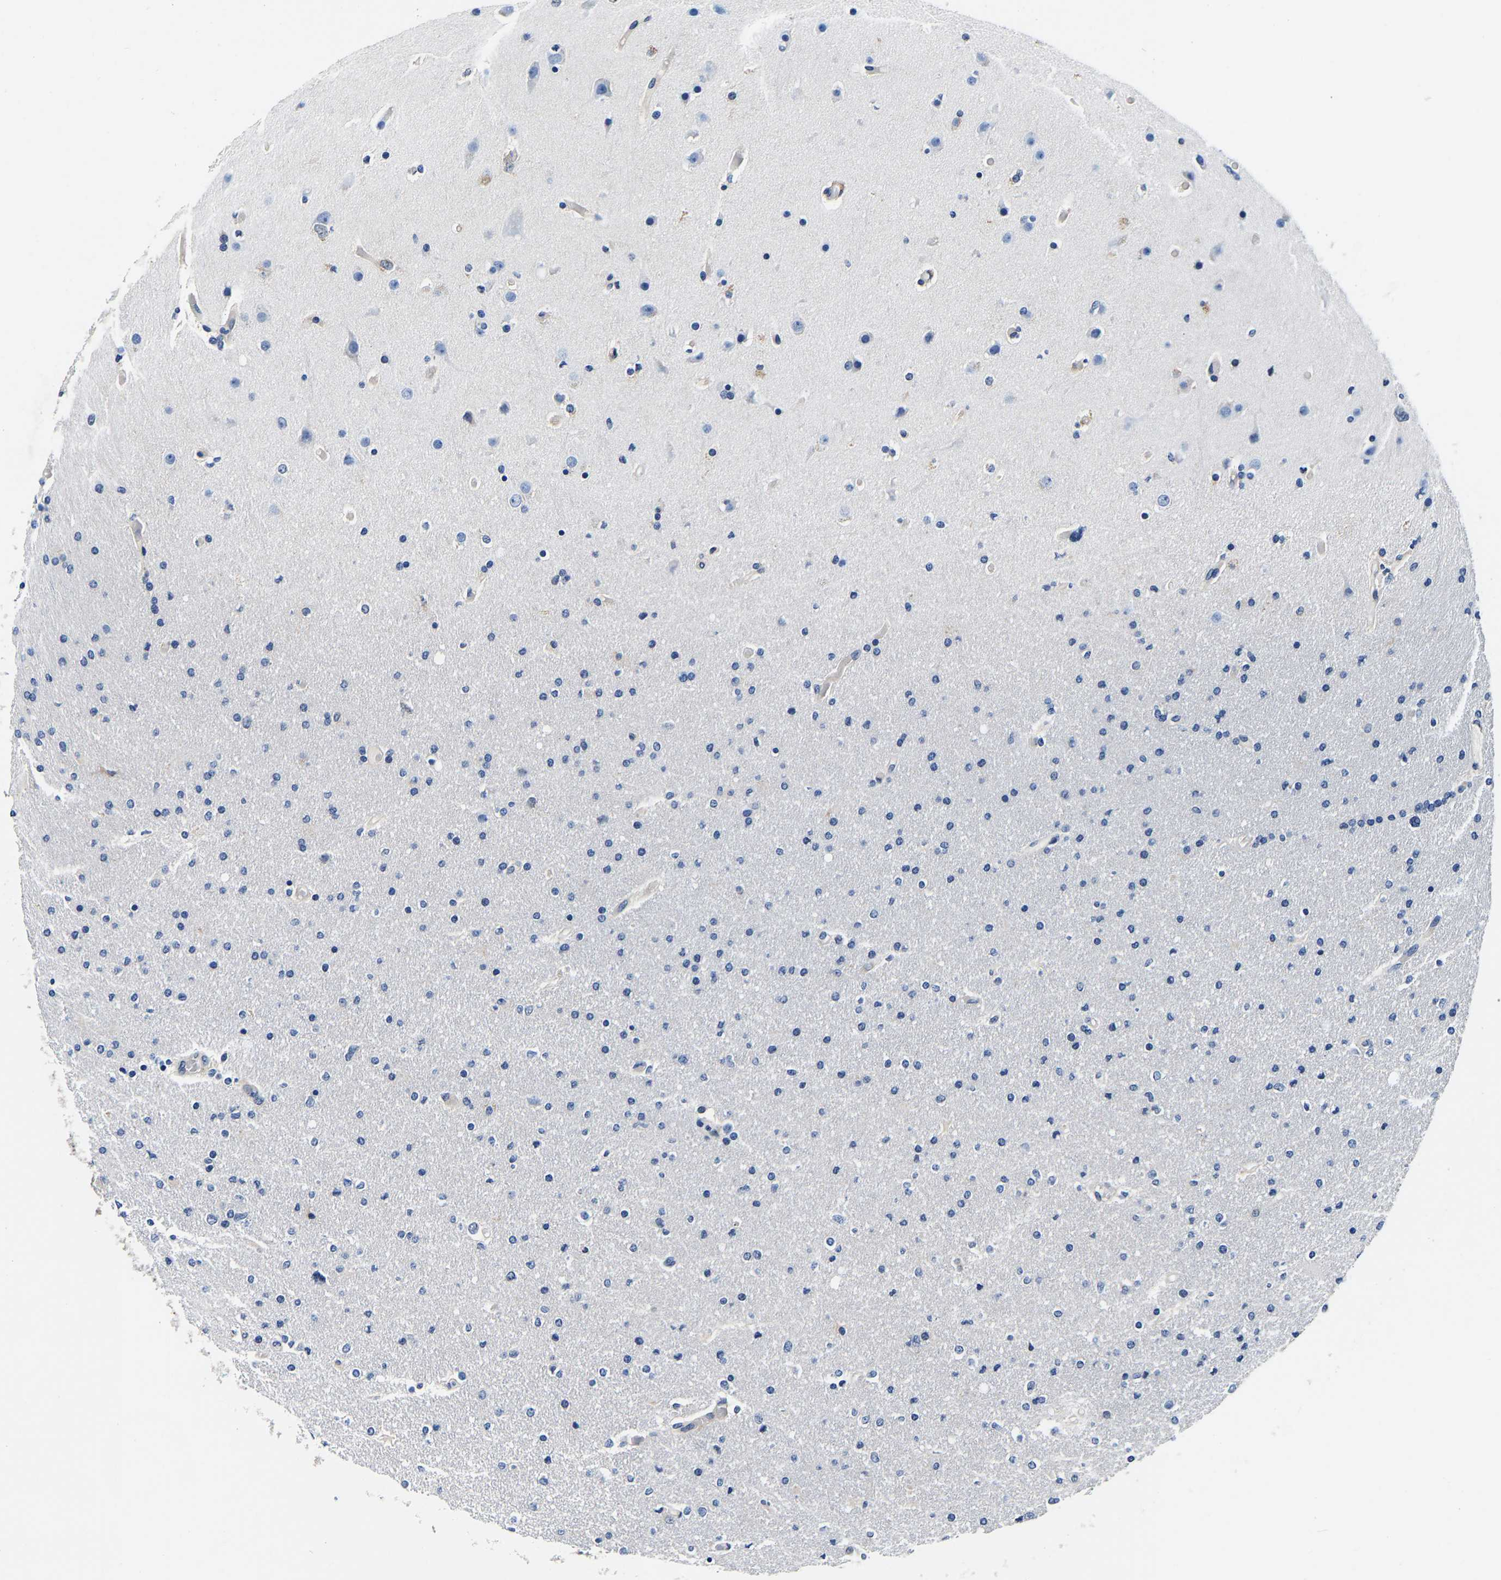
{"staining": {"intensity": "negative", "quantity": "none", "location": "none"}, "tissue": "glioma", "cell_type": "Tumor cells", "image_type": "cancer", "snomed": [{"axis": "morphology", "description": "Glioma, malignant, High grade"}, {"axis": "topography", "description": "Cerebral cortex"}], "caption": "A histopathology image of human malignant glioma (high-grade) is negative for staining in tumor cells. (DAB (3,3'-diaminobenzidine) immunohistochemistry, high magnification).", "gene": "ACO1", "patient": {"sex": "female", "age": 36}}